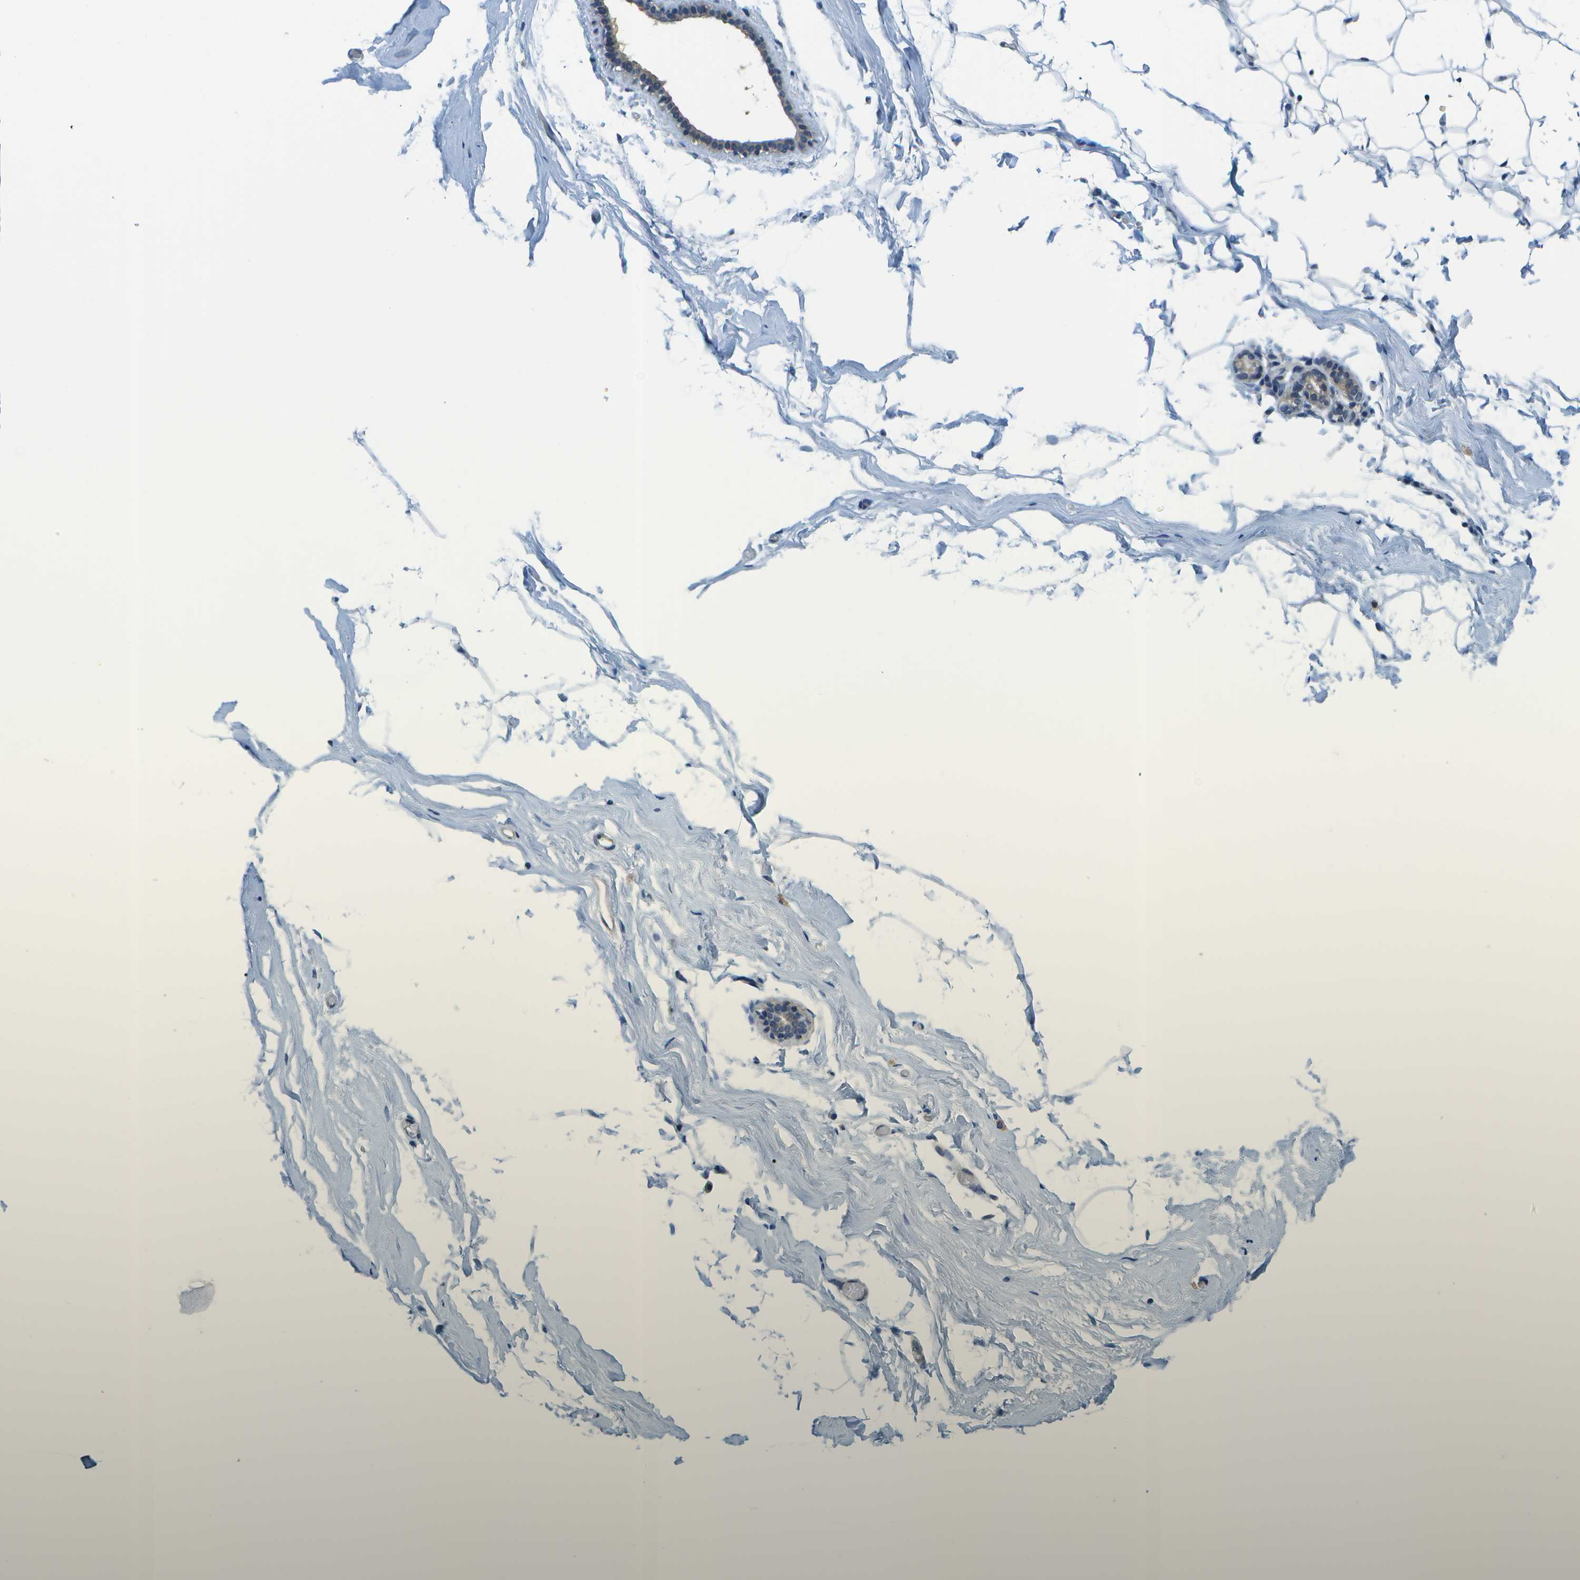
{"staining": {"intensity": "negative", "quantity": "none", "location": "none"}, "tissue": "adipose tissue", "cell_type": "Adipocytes", "image_type": "normal", "snomed": [{"axis": "morphology", "description": "Normal tissue, NOS"}, {"axis": "topography", "description": "Breast"}, {"axis": "topography", "description": "Soft tissue"}], "caption": "Photomicrograph shows no protein positivity in adipocytes of normal adipose tissue. (DAB IHC with hematoxylin counter stain).", "gene": "ENPP5", "patient": {"sex": "female", "age": 75}}